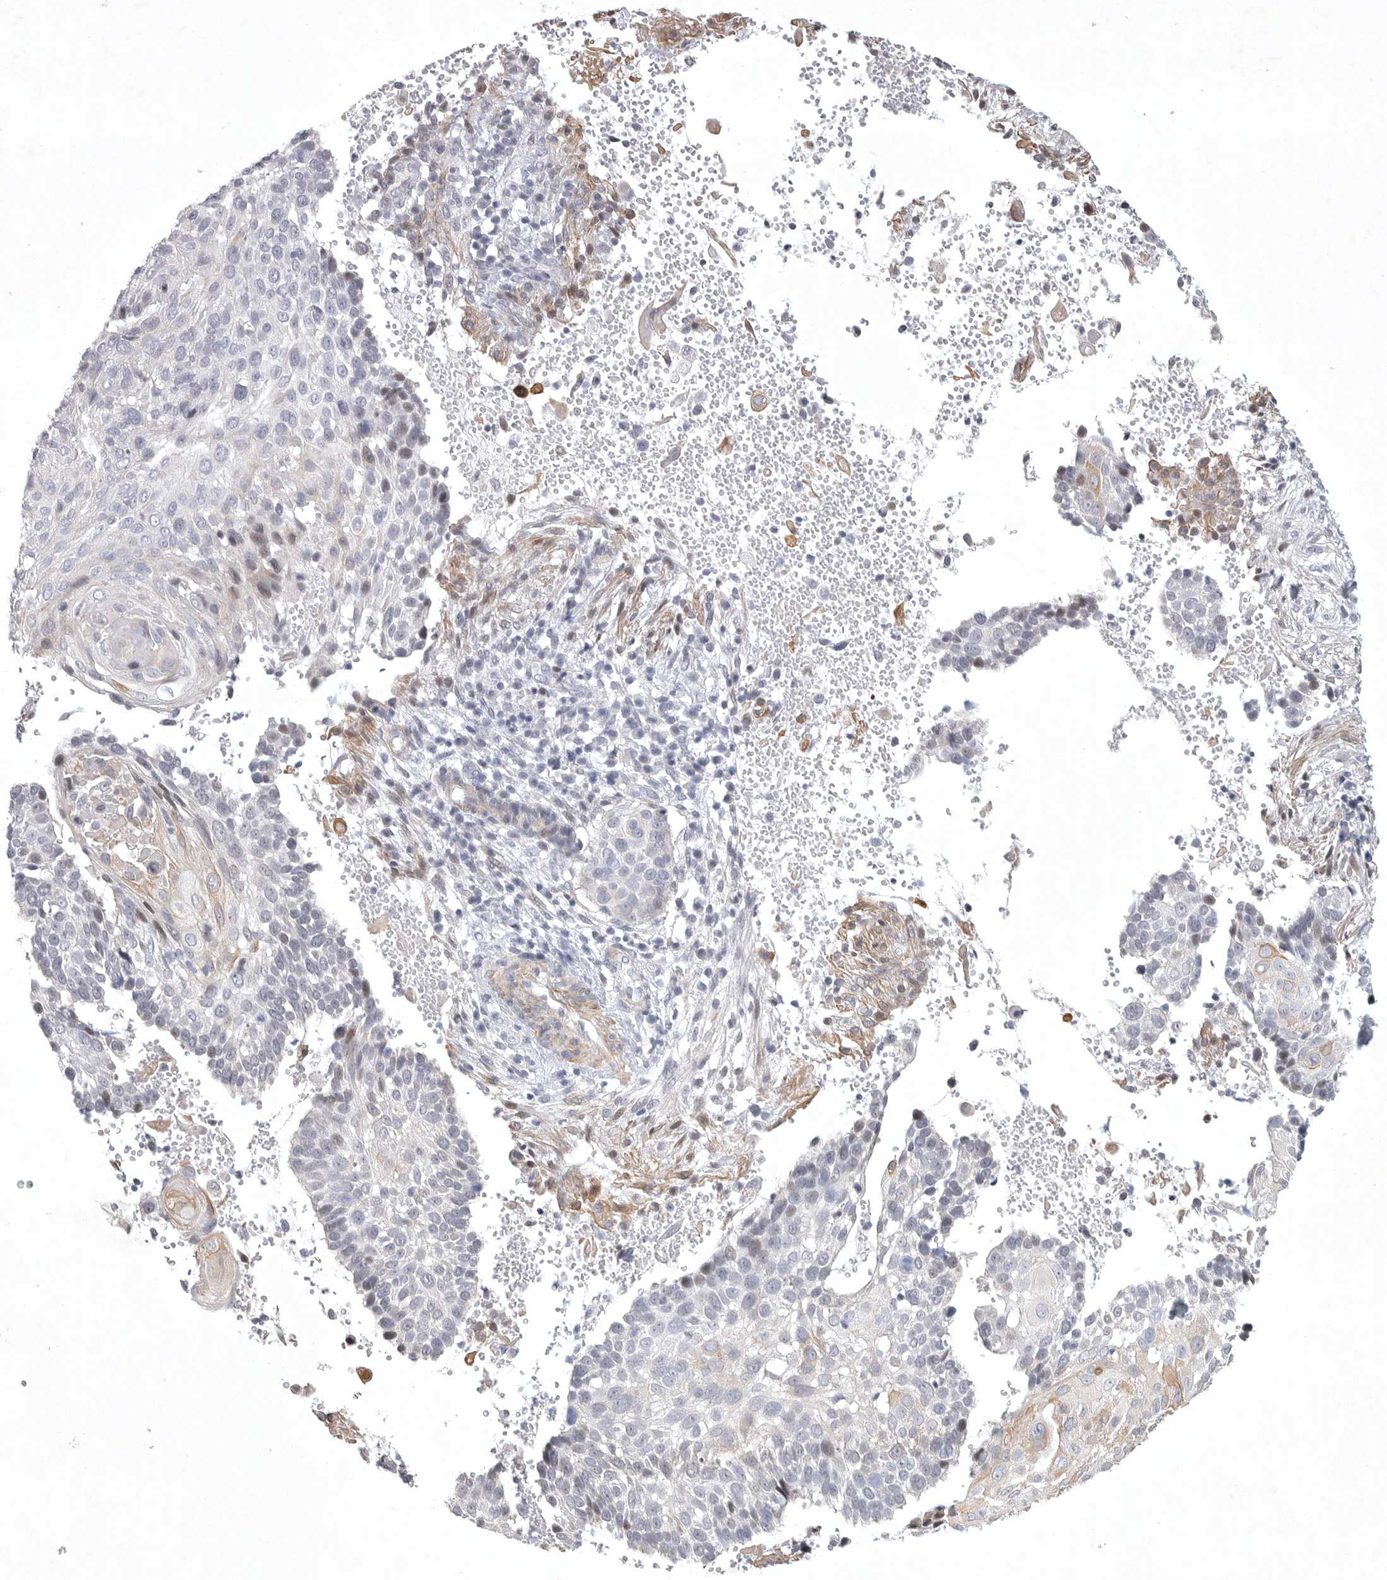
{"staining": {"intensity": "weak", "quantity": "<25%", "location": "nuclear"}, "tissue": "cervical cancer", "cell_type": "Tumor cells", "image_type": "cancer", "snomed": [{"axis": "morphology", "description": "Squamous cell carcinoma, NOS"}, {"axis": "topography", "description": "Cervix"}], "caption": "Immunohistochemistry micrograph of neoplastic tissue: human cervical cancer (squamous cell carcinoma) stained with DAB (3,3'-diaminobenzidine) shows no significant protein staining in tumor cells. (DAB IHC, high magnification).", "gene": "TNR", "patient": {"sex": "female", "age": 74}}